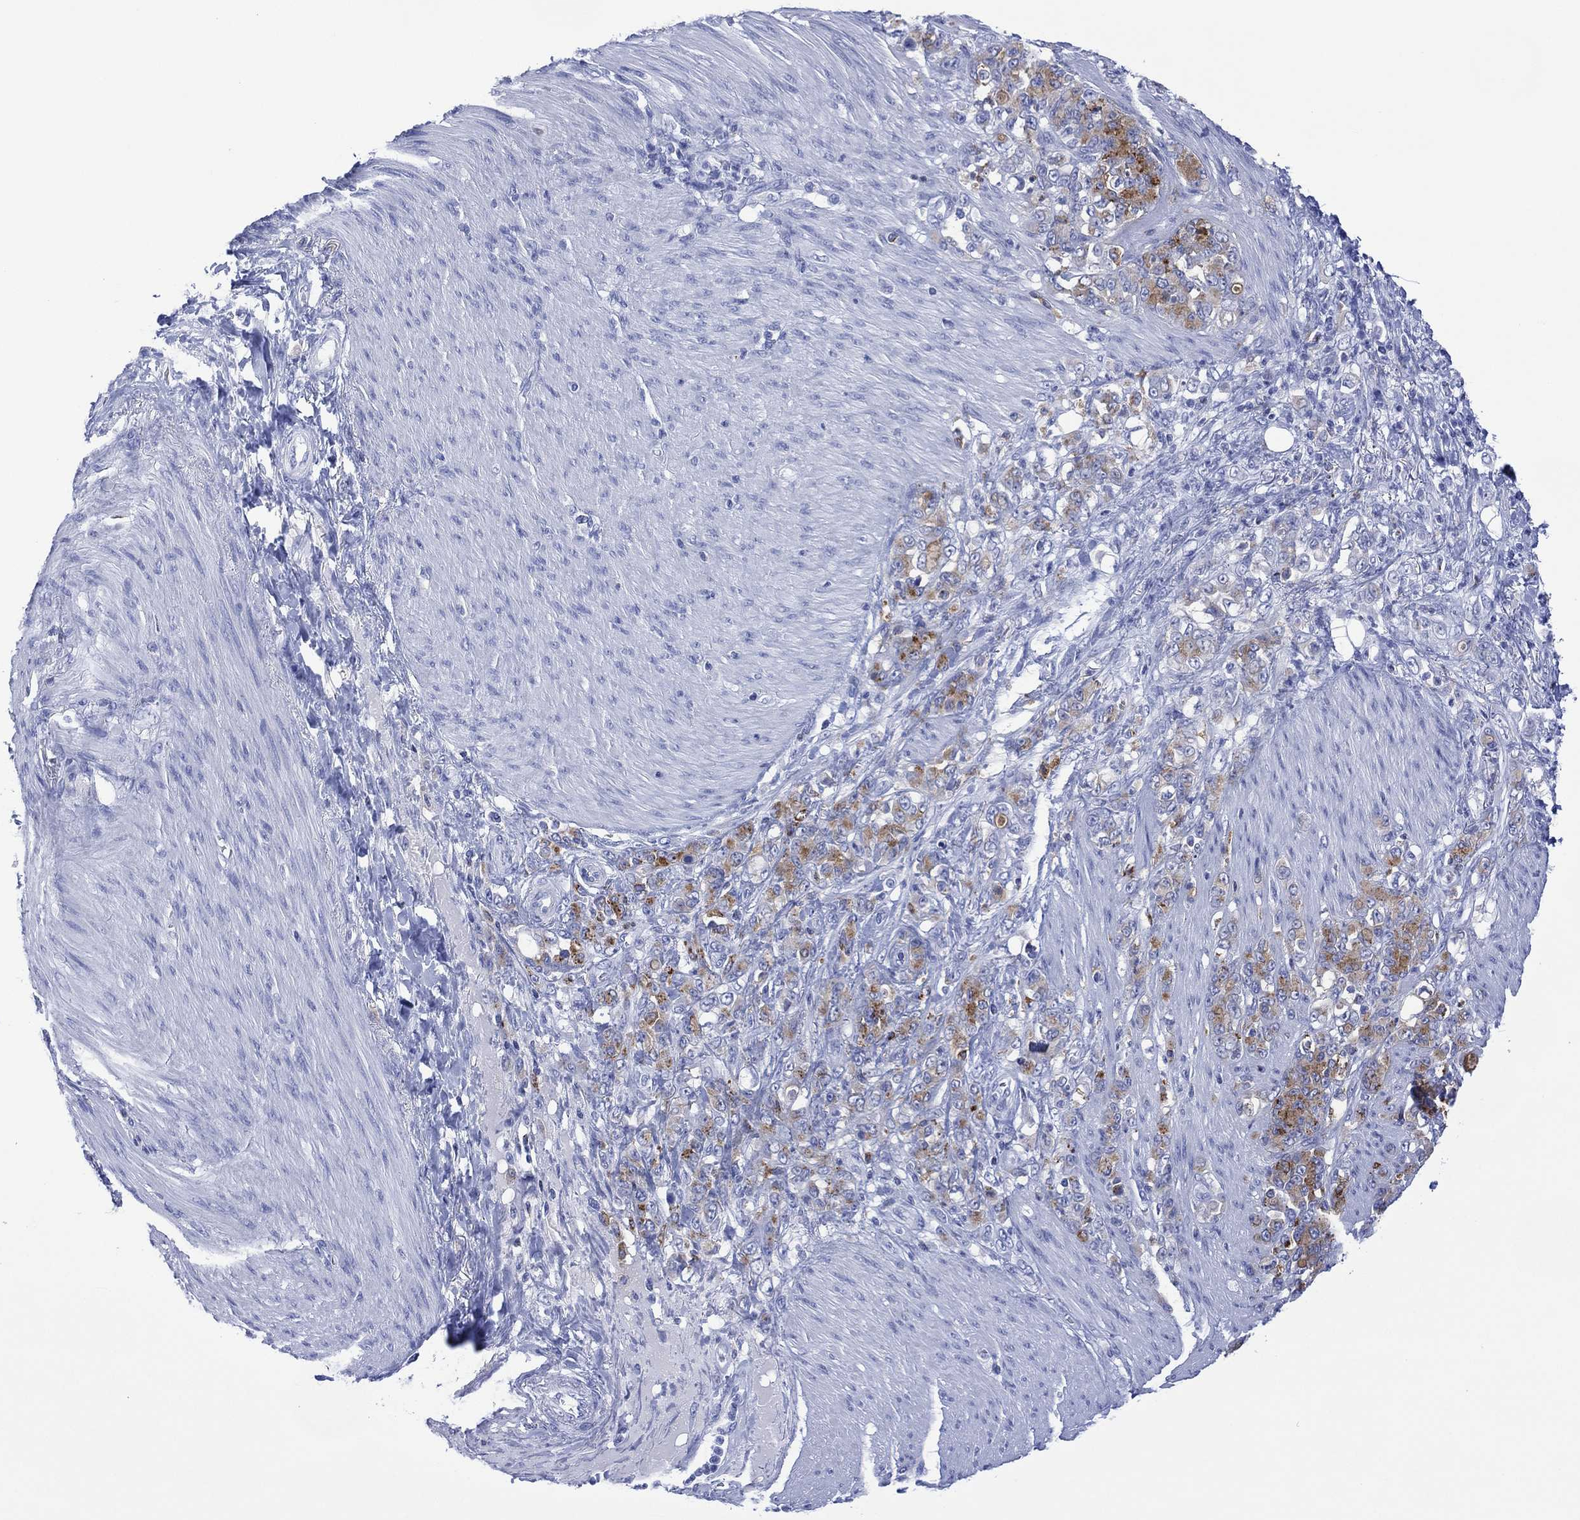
{"staining": {"intensity": "moderate", "quantity": "<25%", "location": "cytoplasmic/membranous"}, "tissue": "stomach cancer", "cell_type": "Tumor cells", "image_type": "cancer", "snomed": [{"axis": "morphology", "description": "Adenocarcinoma, NOS"}, {"axis": "topography", "description": "Stomach"}], "caption": "Immunohistochemical staining of stomach adenocarcinoma reveals moderate cytoplasmic/membranous protein staining in approximately <25% of tumor cells. (Stains: DAB (3,3'-diaminobenzidine) in brown, nuclei in blue, Microscopy: brightfield microscopy at high magnification).", "gene": "DPP4", "patient": {"sex": "female", "age": 79}}